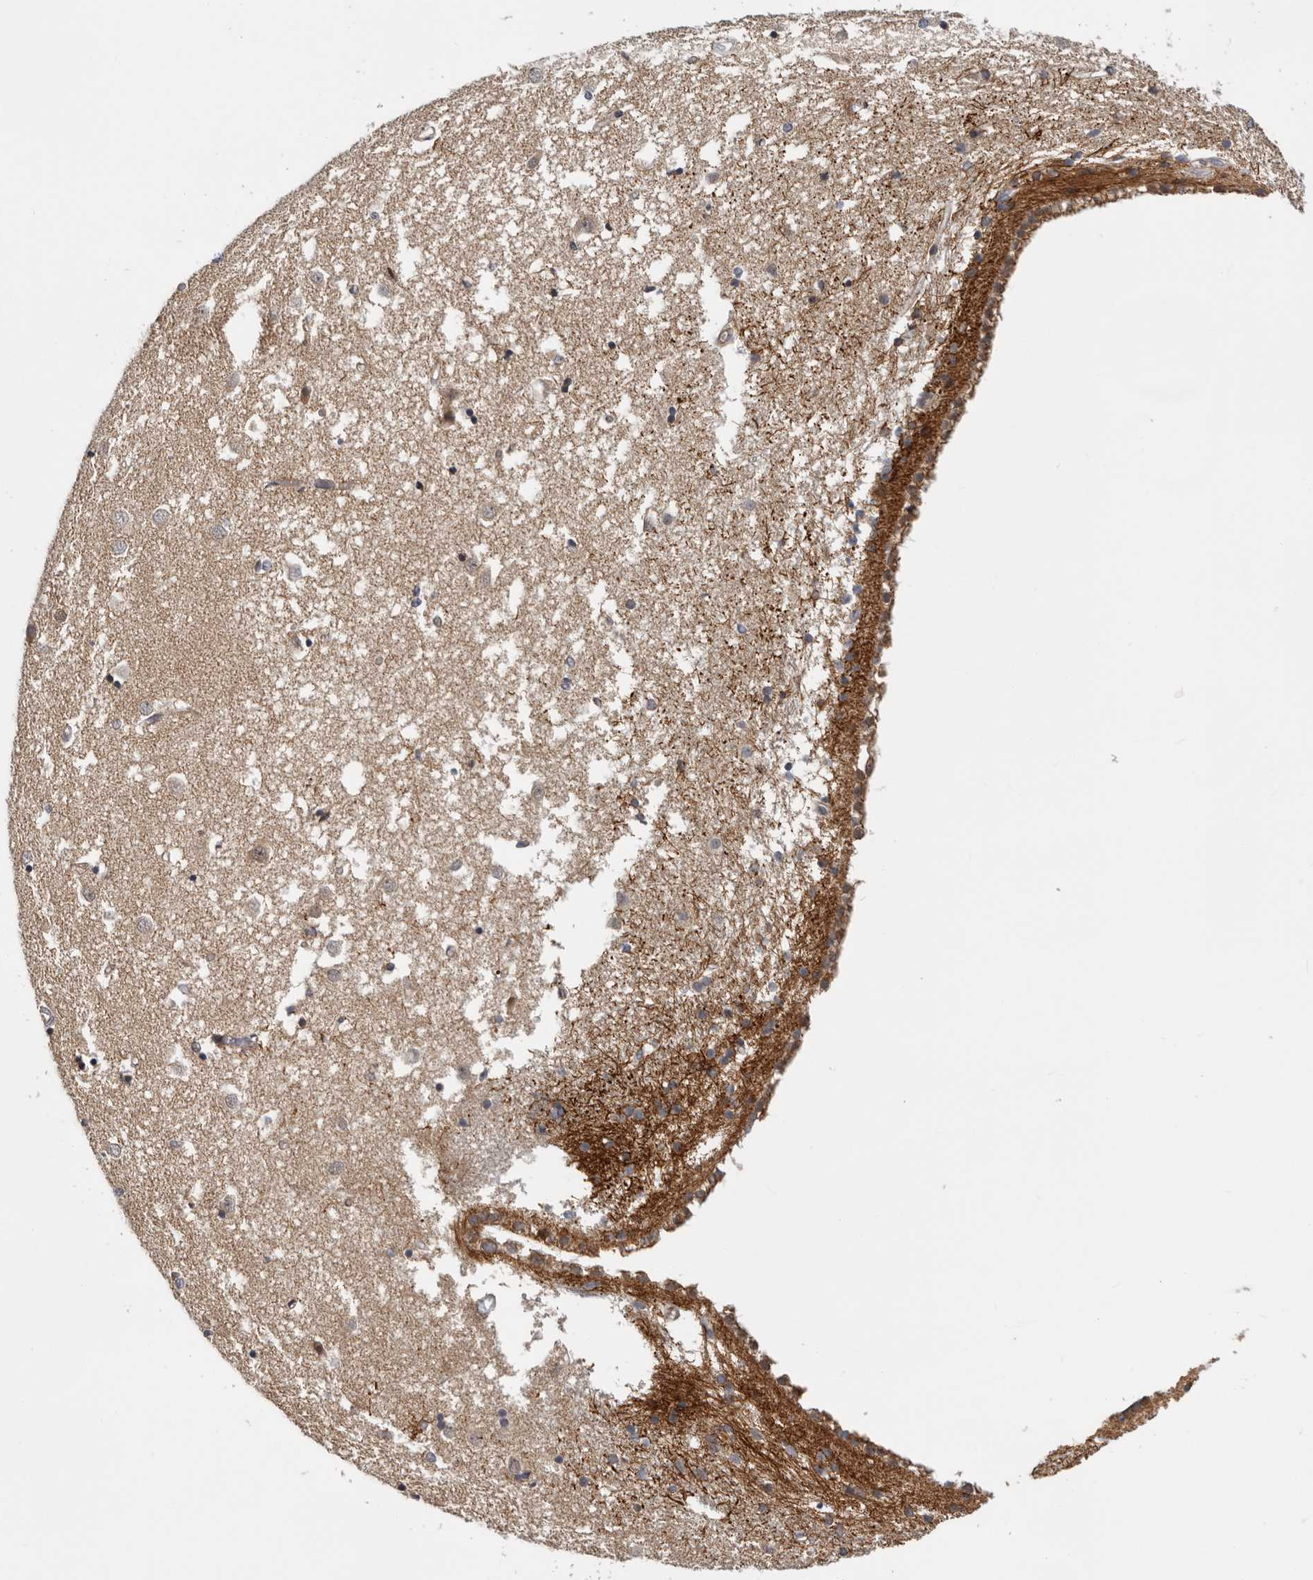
{"staining": {"intensity": "negative", "quantity": "none", "location": "none"}, "tissue": "caudate", "cell_type": "Glial cells", "image_type": "normal", "snomed": [{"axis": "morphology", "description": "Normal tissue, NOS"}, {"axis": "topography", "description": "Lateral ventricle wall"}], "caption": "IHC histopathology image of unremarkable caudate stained for a protein (brown), which displays no positivity in glial cells. Nuclei are stained in blue.", "gene": "RNF157", "patient": {"sex": "male", "age": 45}}